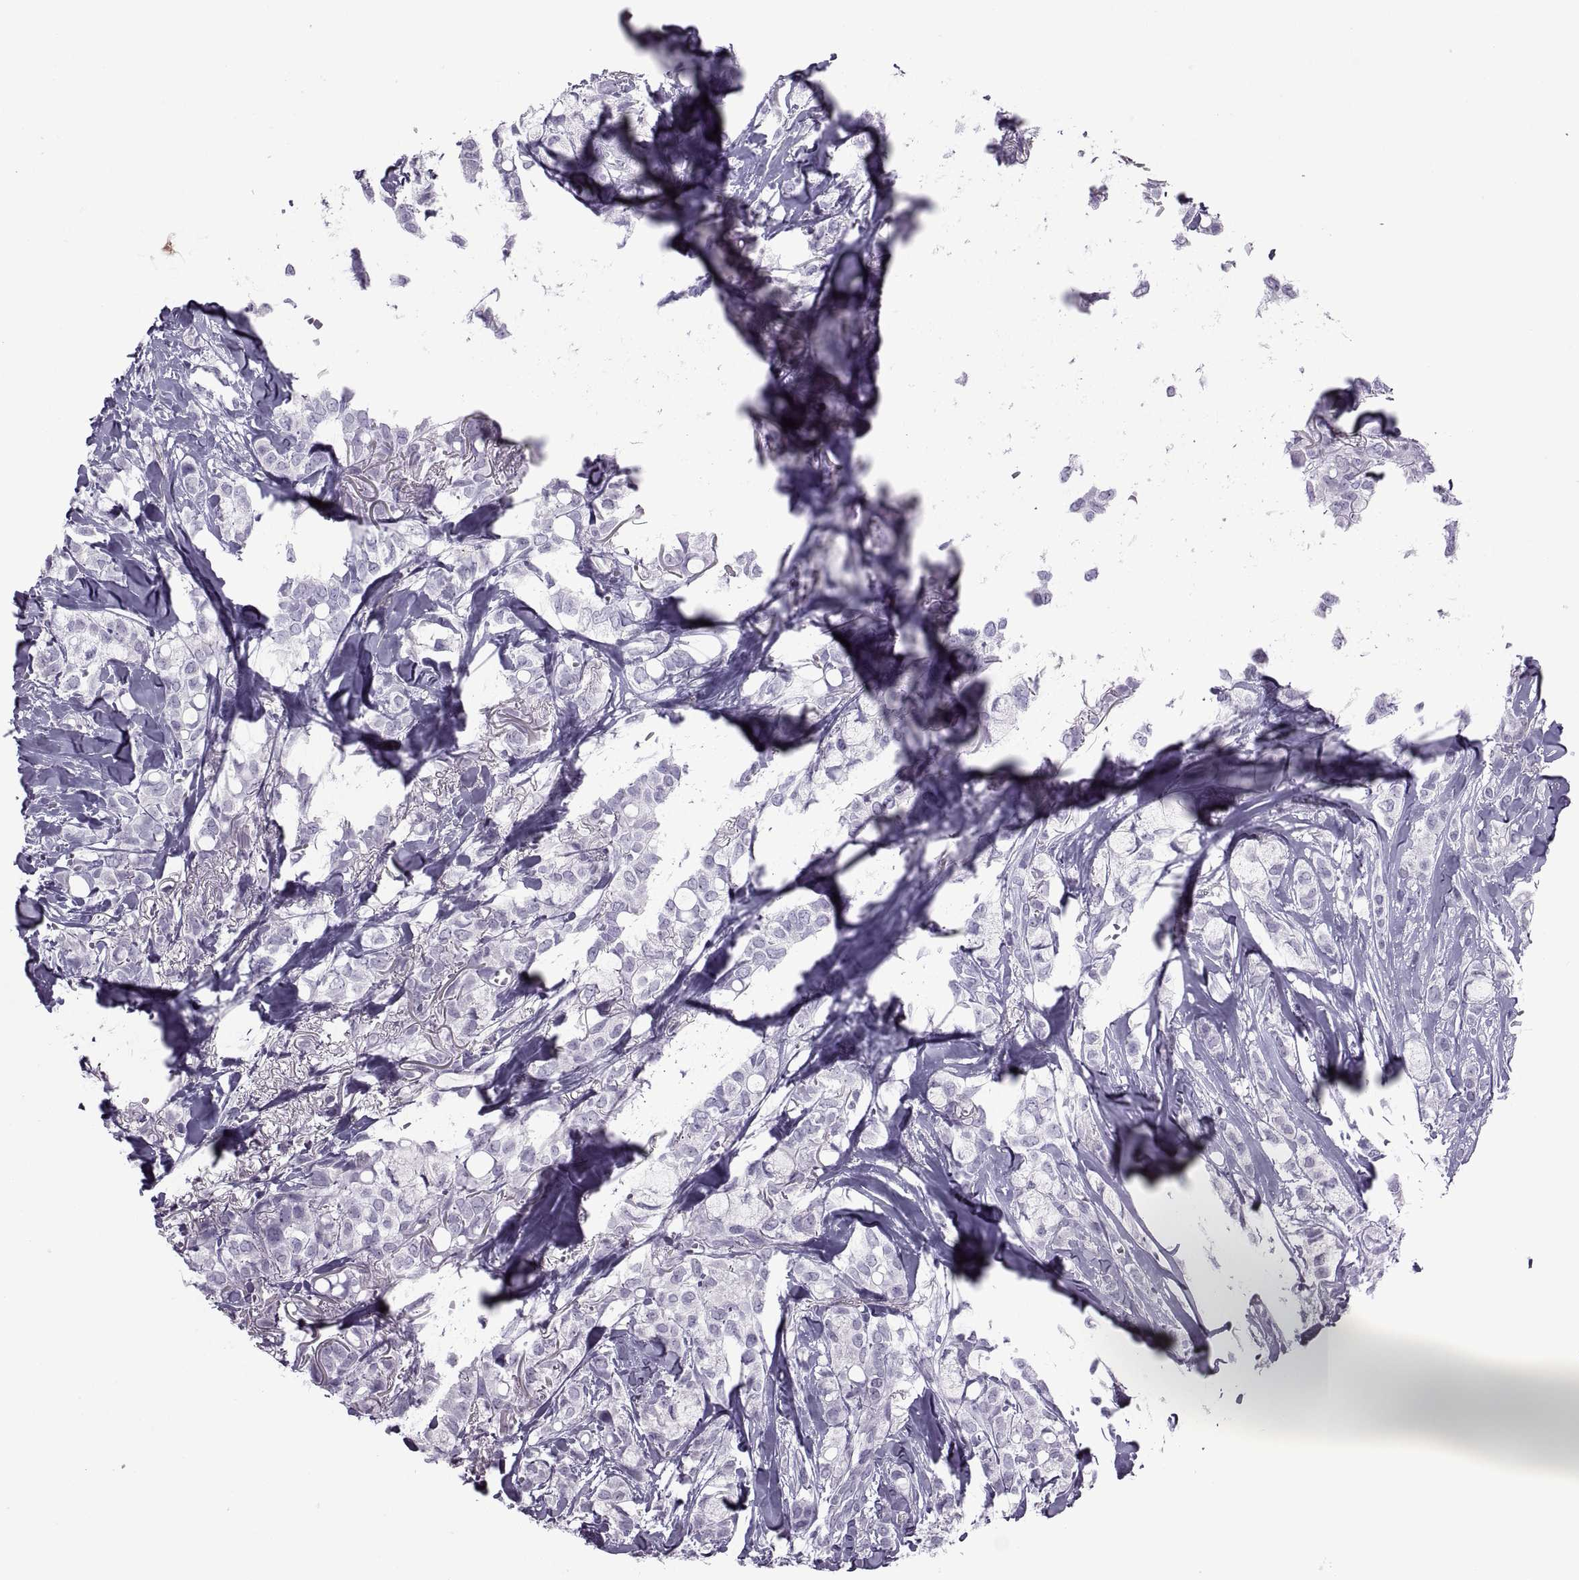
{"staining": {"intensity": "negative", "quantity": "none", "location": "none"}, "tissue": "breast cancer", "cell_type": "Tumor cells", "image_type": "cancer", "snomed": [{"axis": "morphology", "description": "Duct carcinoma"}, {"axis": "topography", "description": "Breast"}], "caption": "DAB immunohistochemical staining of human breast cancer (infiltrating ductal carcinoma) reveals no significant staining in tumor cells.", "gene": "FAM24A", "patient": {"sex": "female", "age": 85}}